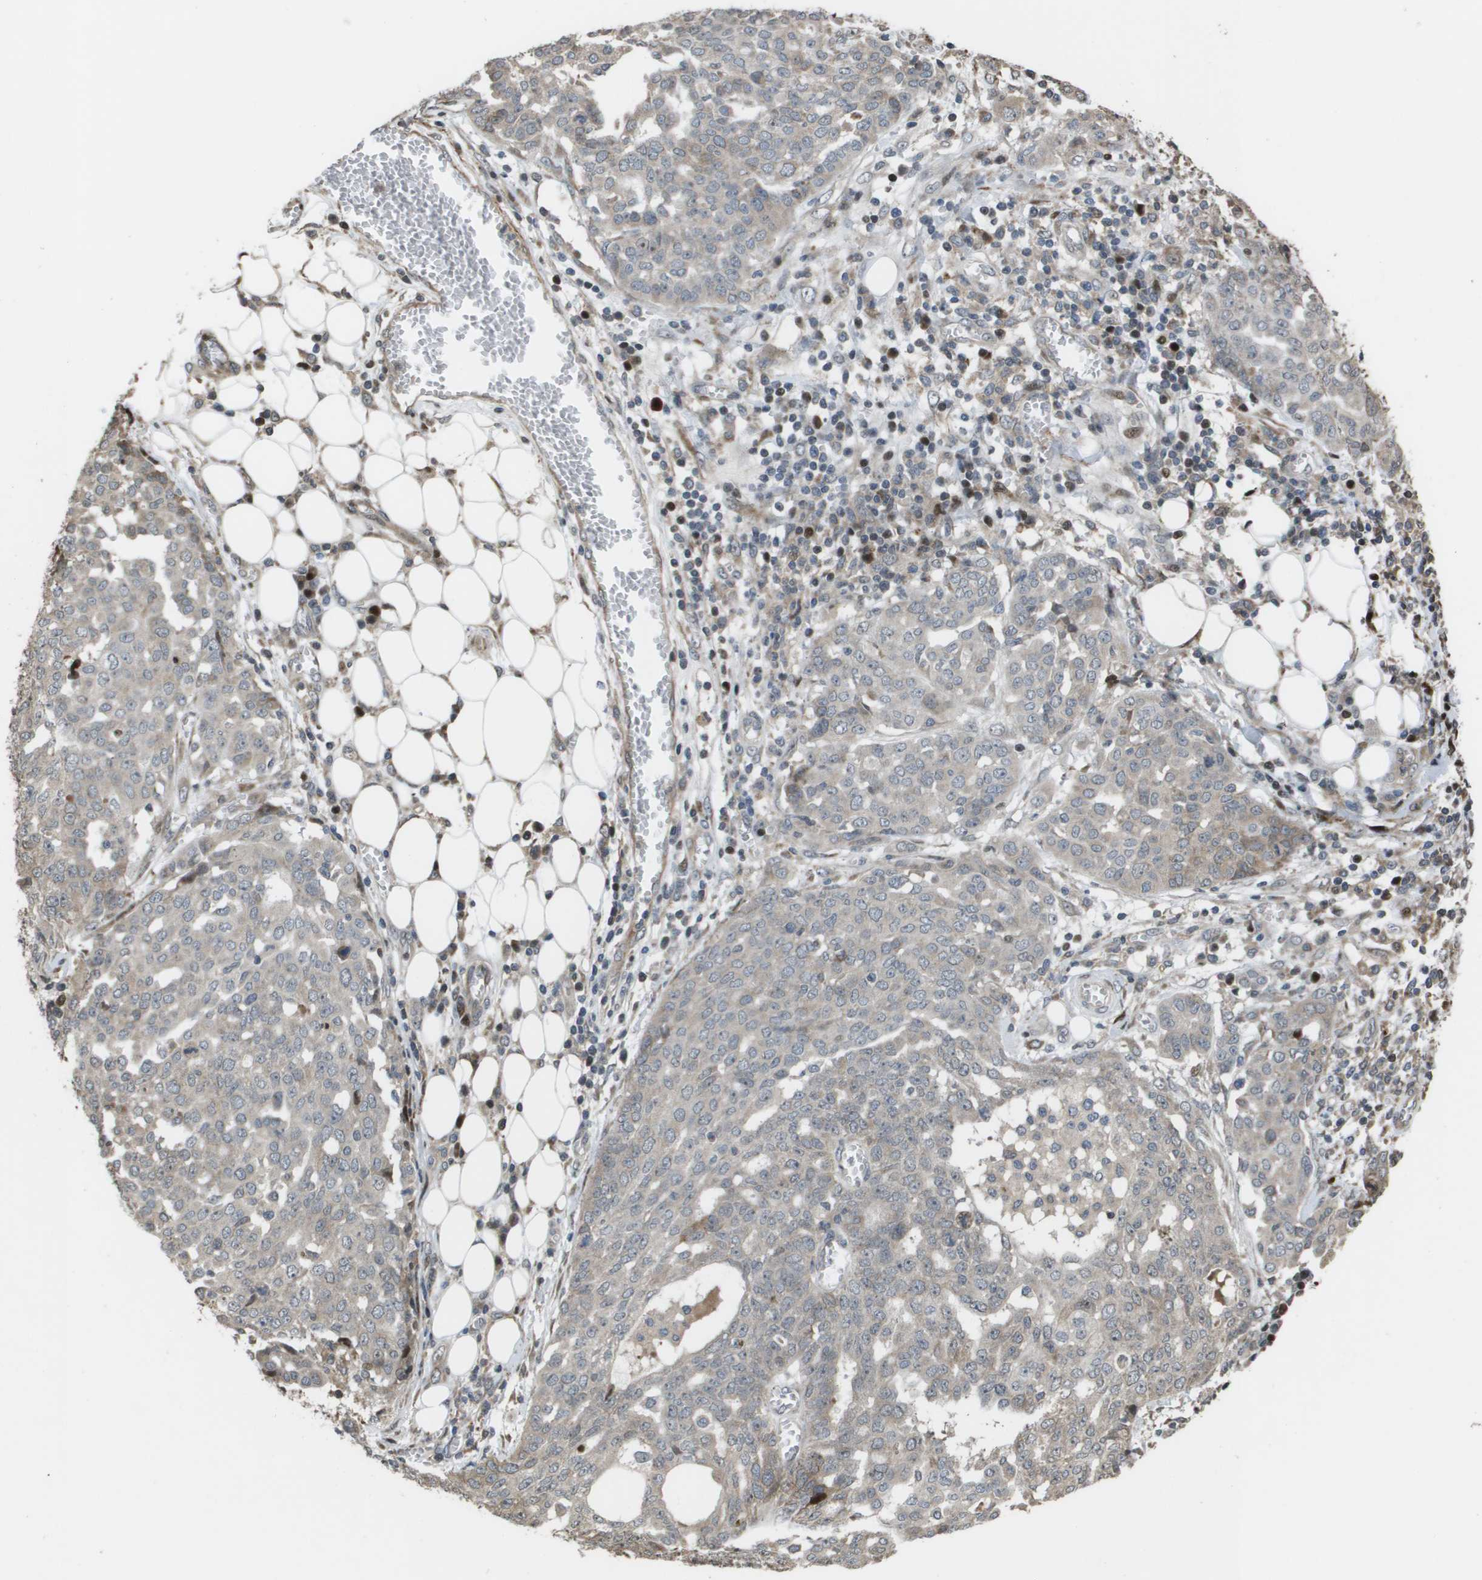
{"staining": {"intensity": "negative", "quantity": "none", "location": "none"}, "tissue": "ovarian cancer", "cell_type": "Tumor cells", "image_type": "cancer", "snomed": [{"axis": "morphology", "description": "Cystadenocarcinoma, serous, NOS"}, {"axis": "topography", "description": "Soft tissue"}, {"axis": "topography", "description": "Ovary"}], "caption": "Tumor cells are negative for protein expression in human ovarian cancer (serous cystadenocarcinoma).", "gene": "AXIN2", "patient": {"sex": "female", "age": 57}}